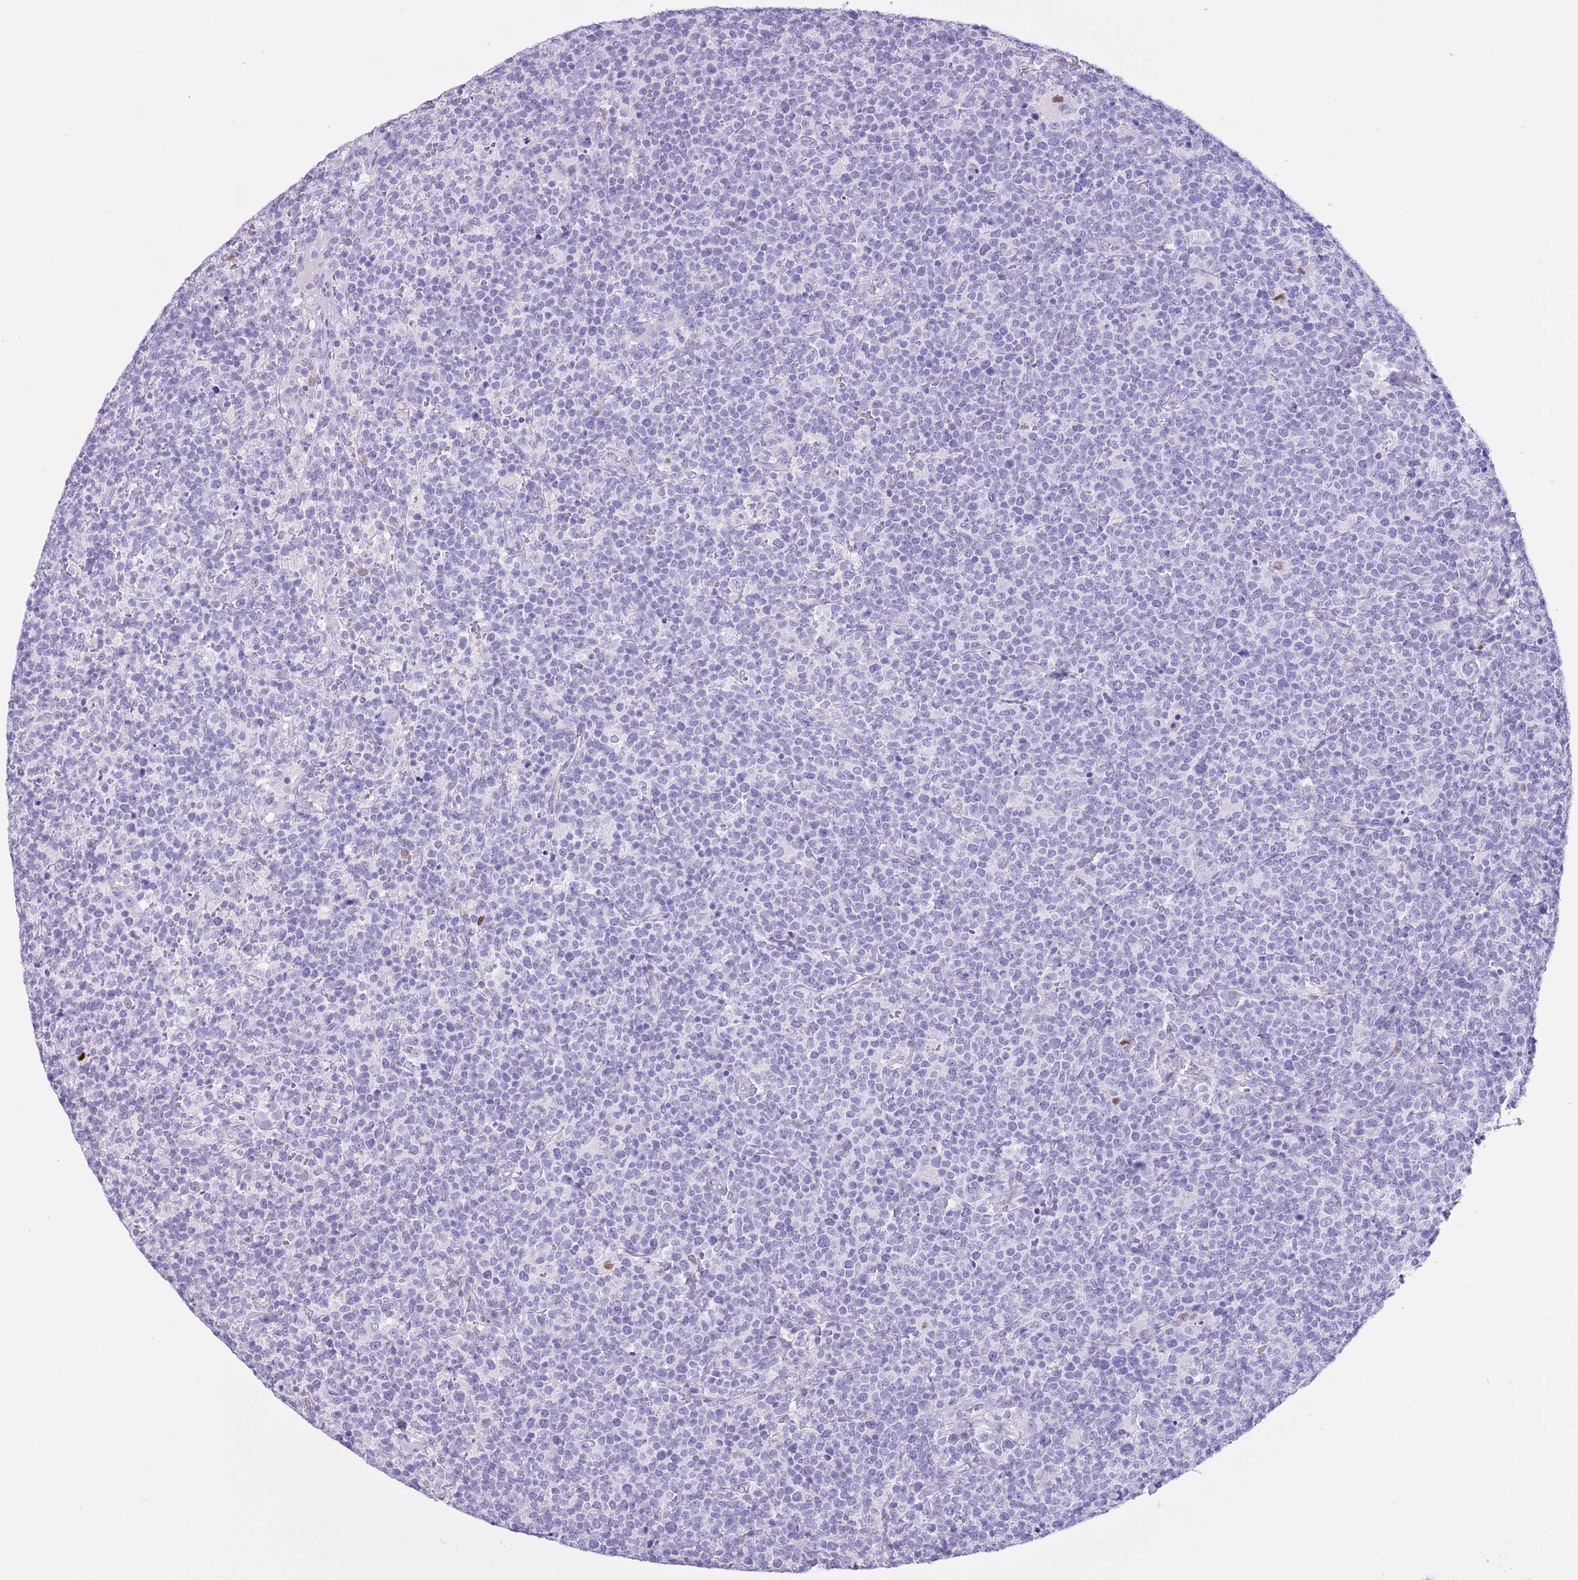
{"staining": {"intensity": "negative", "quantity": "none", "location": "none"}, "tissue": "lymphoma", "cell_type": "Tumor cells", "image_type": "cancer", "snomed": [{"axis": "morphology", "description": "Malignant lymphoma, non-Hodgkin's type, High grade"}, {"axis": "topography", "description": "Lymph node"}], "caption": "A high-resolution histopathology image shows immunohistochemistry staining of lymphoma, which shows no significant staining in tumor cells.", "gene": "SLC7A14", "patient": {"sex": "male", "age": 61}}